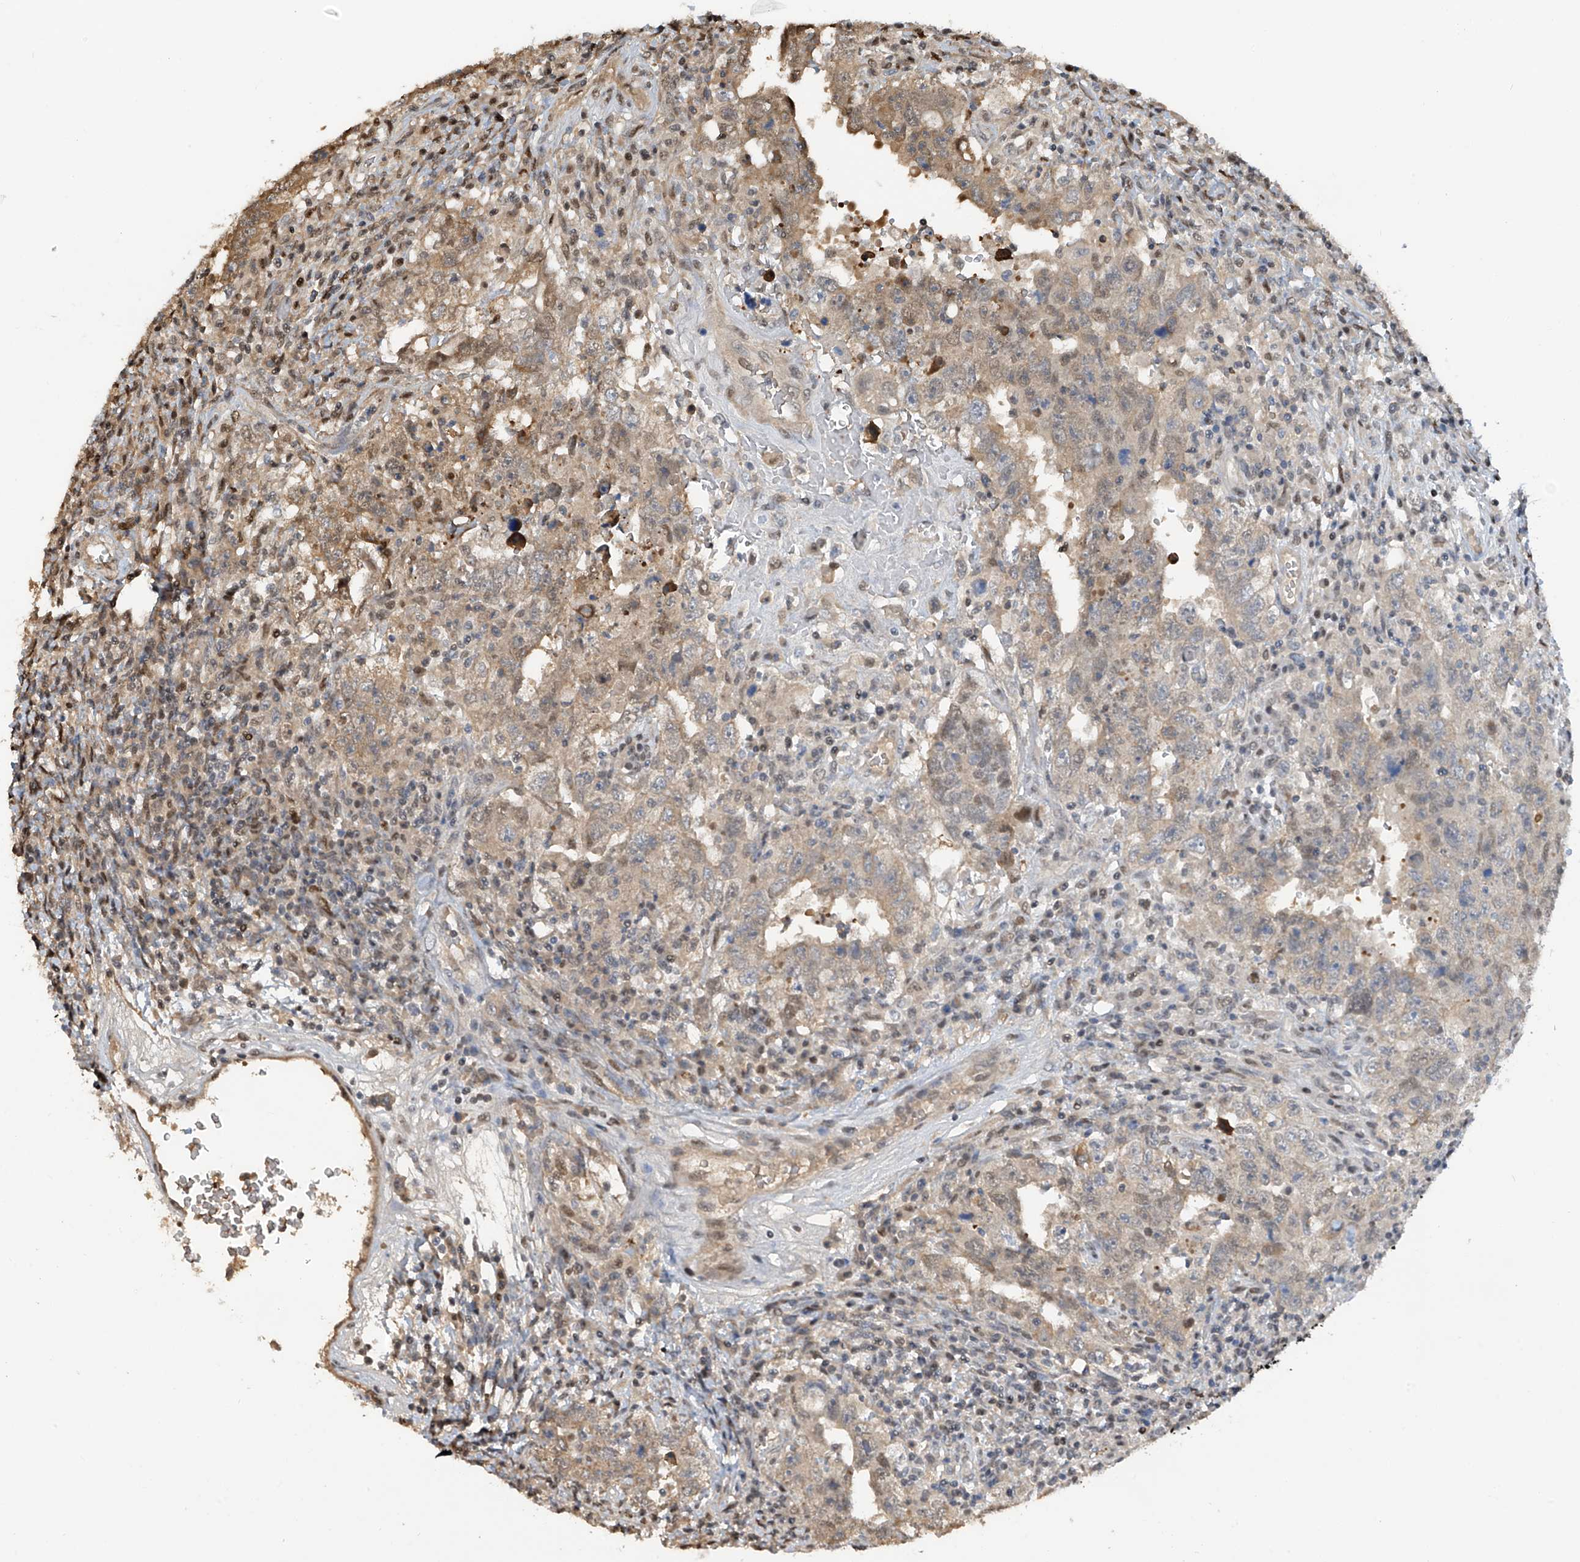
{"staining": {"intensity": "moderate", "quantity": "<25%", "location": "cytoplasmic/membranous,nuclear"}, "tissue": "testis cancer", "cell_type": "Tumor cells", "image_type": "cancer", "snomed": [{"axis": "morphology", "description": "Carcinoma, Embryonal, NOS"}, {"axis": "topography", "description": "Testis"}], "caption": "Protein staining by immunohistochemistry (IHC) displays moderate cytoplasmic/membranous and nuclear expression in approximately <25% of tumor cells in embryonal carcinoma (testis). (IHC, brightfield microscopy, high magnification).", "gene": "PMM1", "patient": {"sex": "male", "age": 26}}